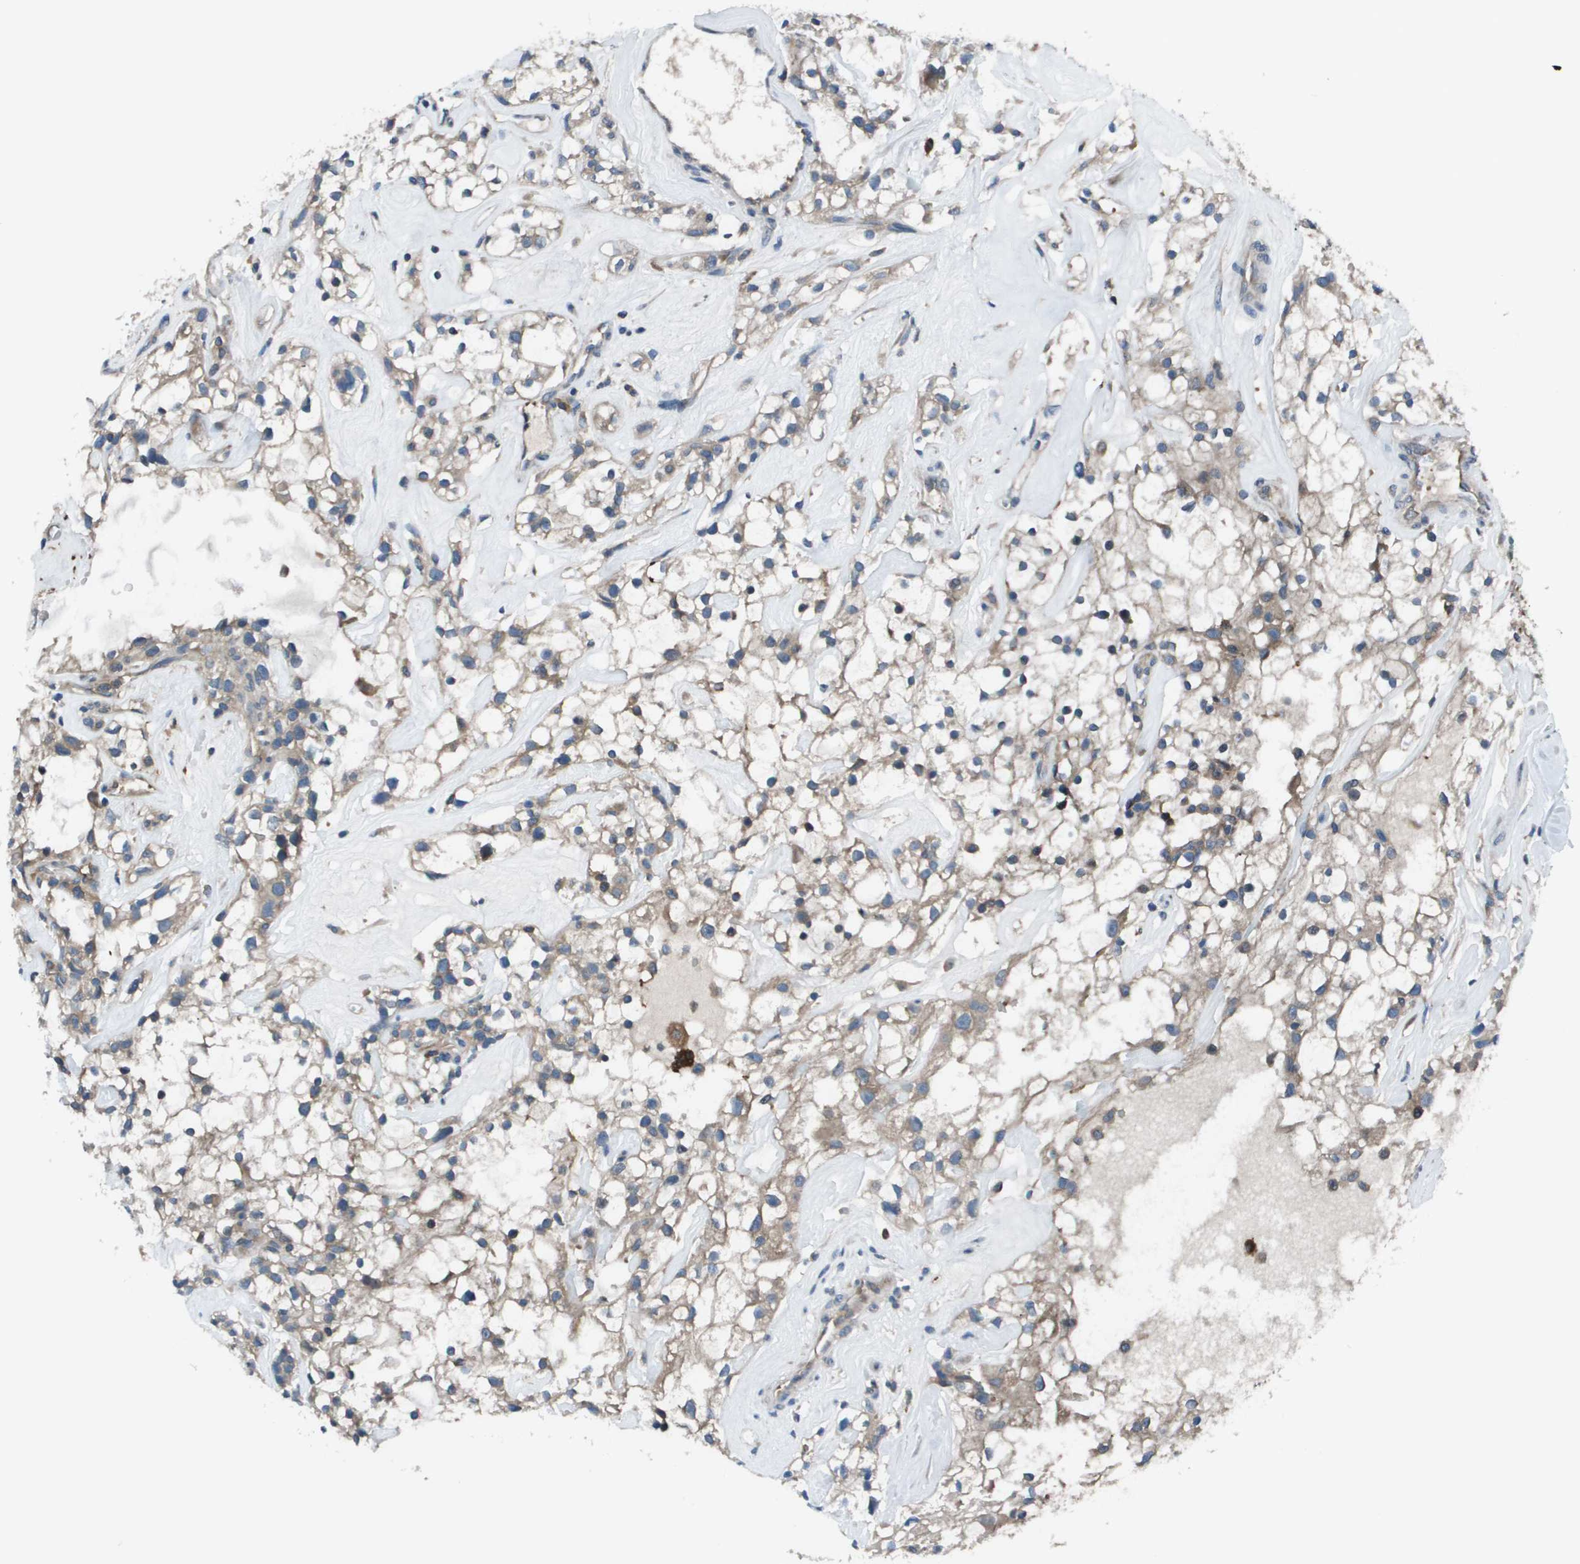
{"staining": {"intensity": "weak", "quantity": ">75%", "location": "cytoplasmic/membranous"}, "tissue": "renal cancer", "cell_type": "Tumor cells", "image_type": "cancer", "snomed": [{"axis": "morphology", "description": "Adenocarcinoma, NOS"}, {"axis": "topography", "description": "Kidney"}], "caption": "Immunohistochemistry (IHC) photomicrograph of neoplastic tissue: human adenocarcinoma (renal) stained using immunohistochemistry exhibits low levels of weak protein expression localized specifically in the cytoplasmic/membranous of tumor cells, appearing as a cytoplasmic/membranous brown color.", "gene": "EIF3B", "patient": {"sex": "female", "age": 60}}